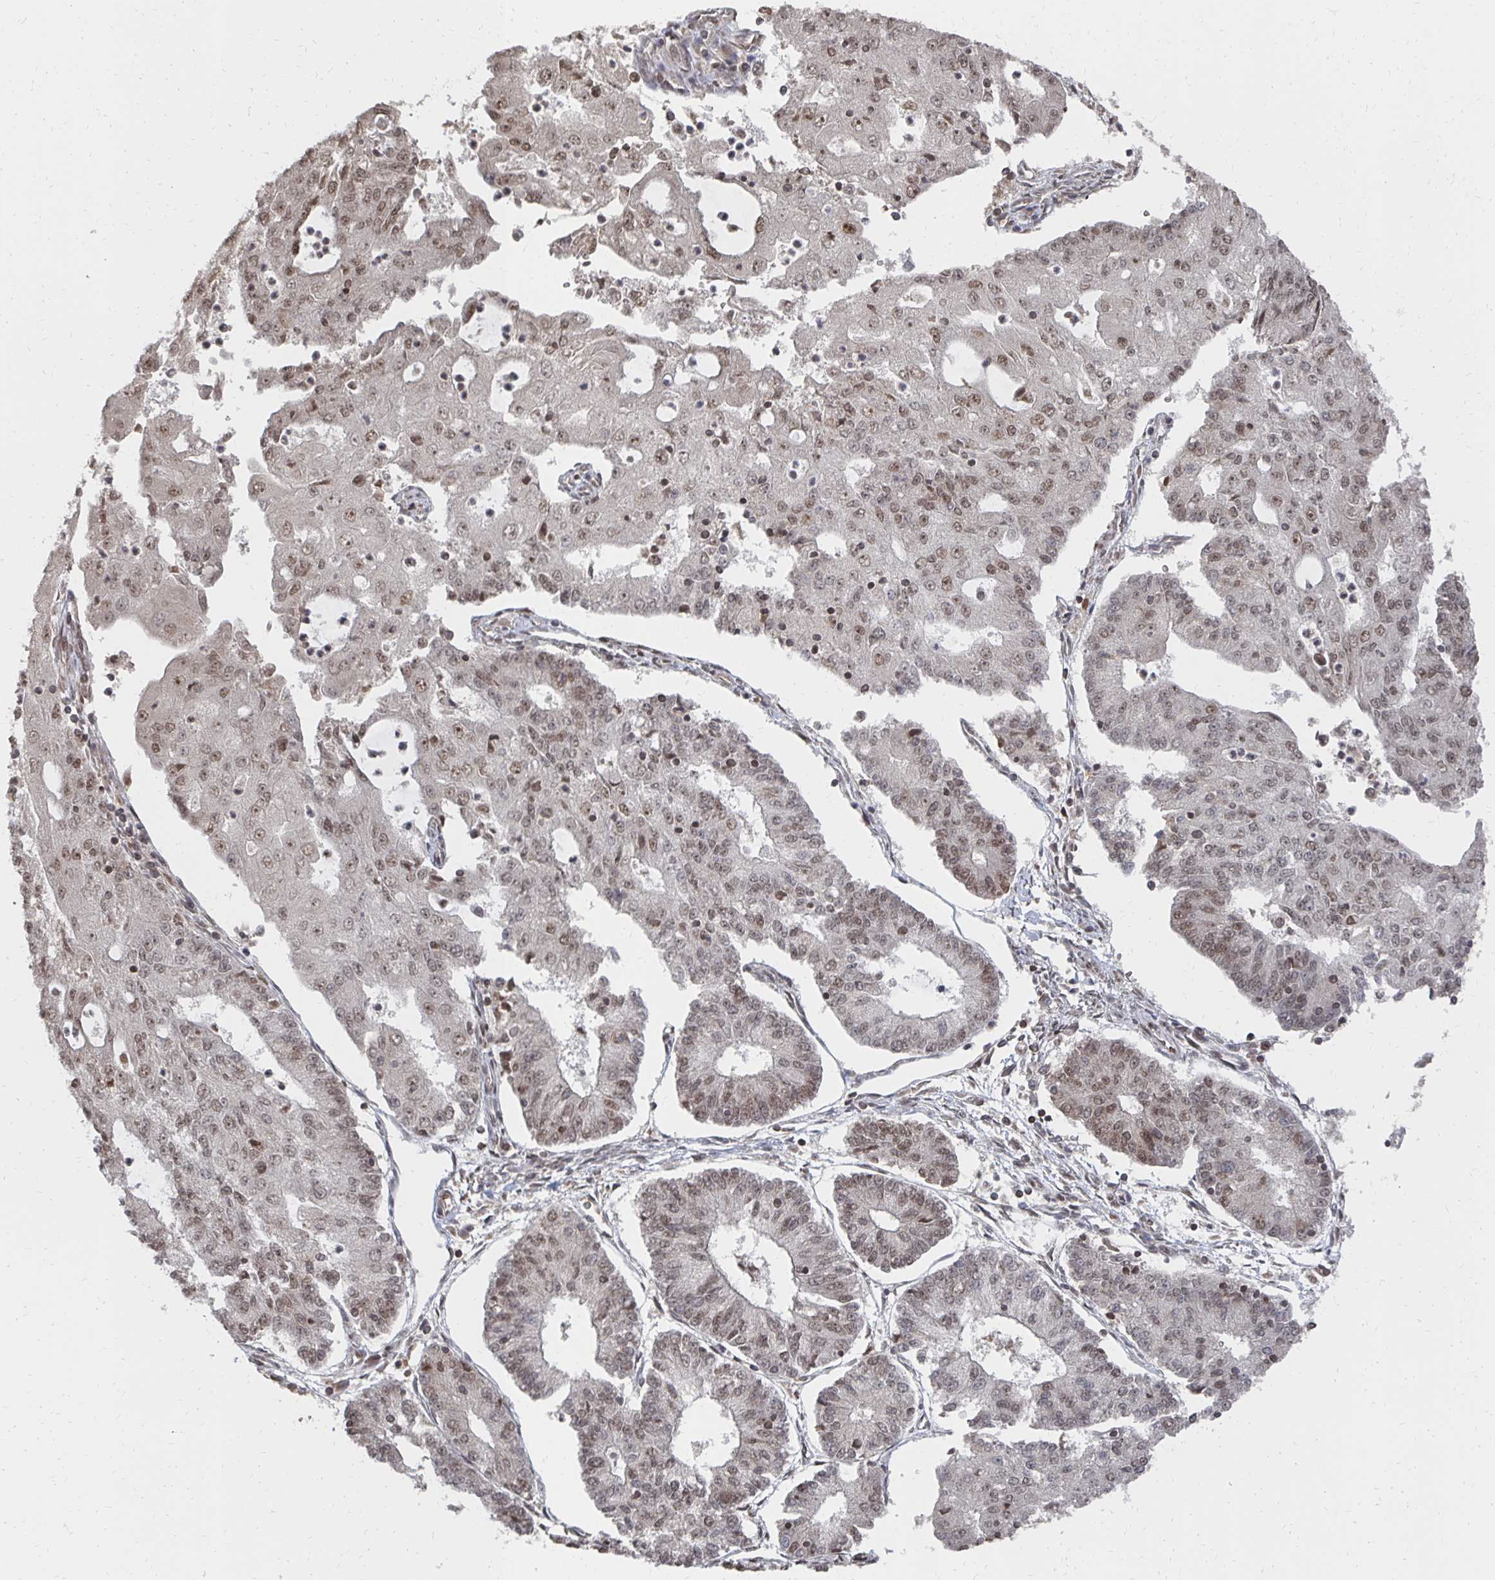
{"staining": {"intensity": "moderate", "quantity": ">75%", "location": "nuclear"}, "tissue": "endometrial cancer", "cell_type": "Tumor cells", "image_type": "cancer", "snomed": [{"axis": "morphology", "description": "Adenocarcinoma, NOS"}, {"axis": "topography", "description": "Endometrium"}], "caption": "Adenocarcinoma (endometrial) was stained to show a protein in brown. There is medium levels of moderate nuclear staining in about >75% of tumor cells.", "gene": "GTF3C6", "patient": {"sex": "female", "age": 56}}